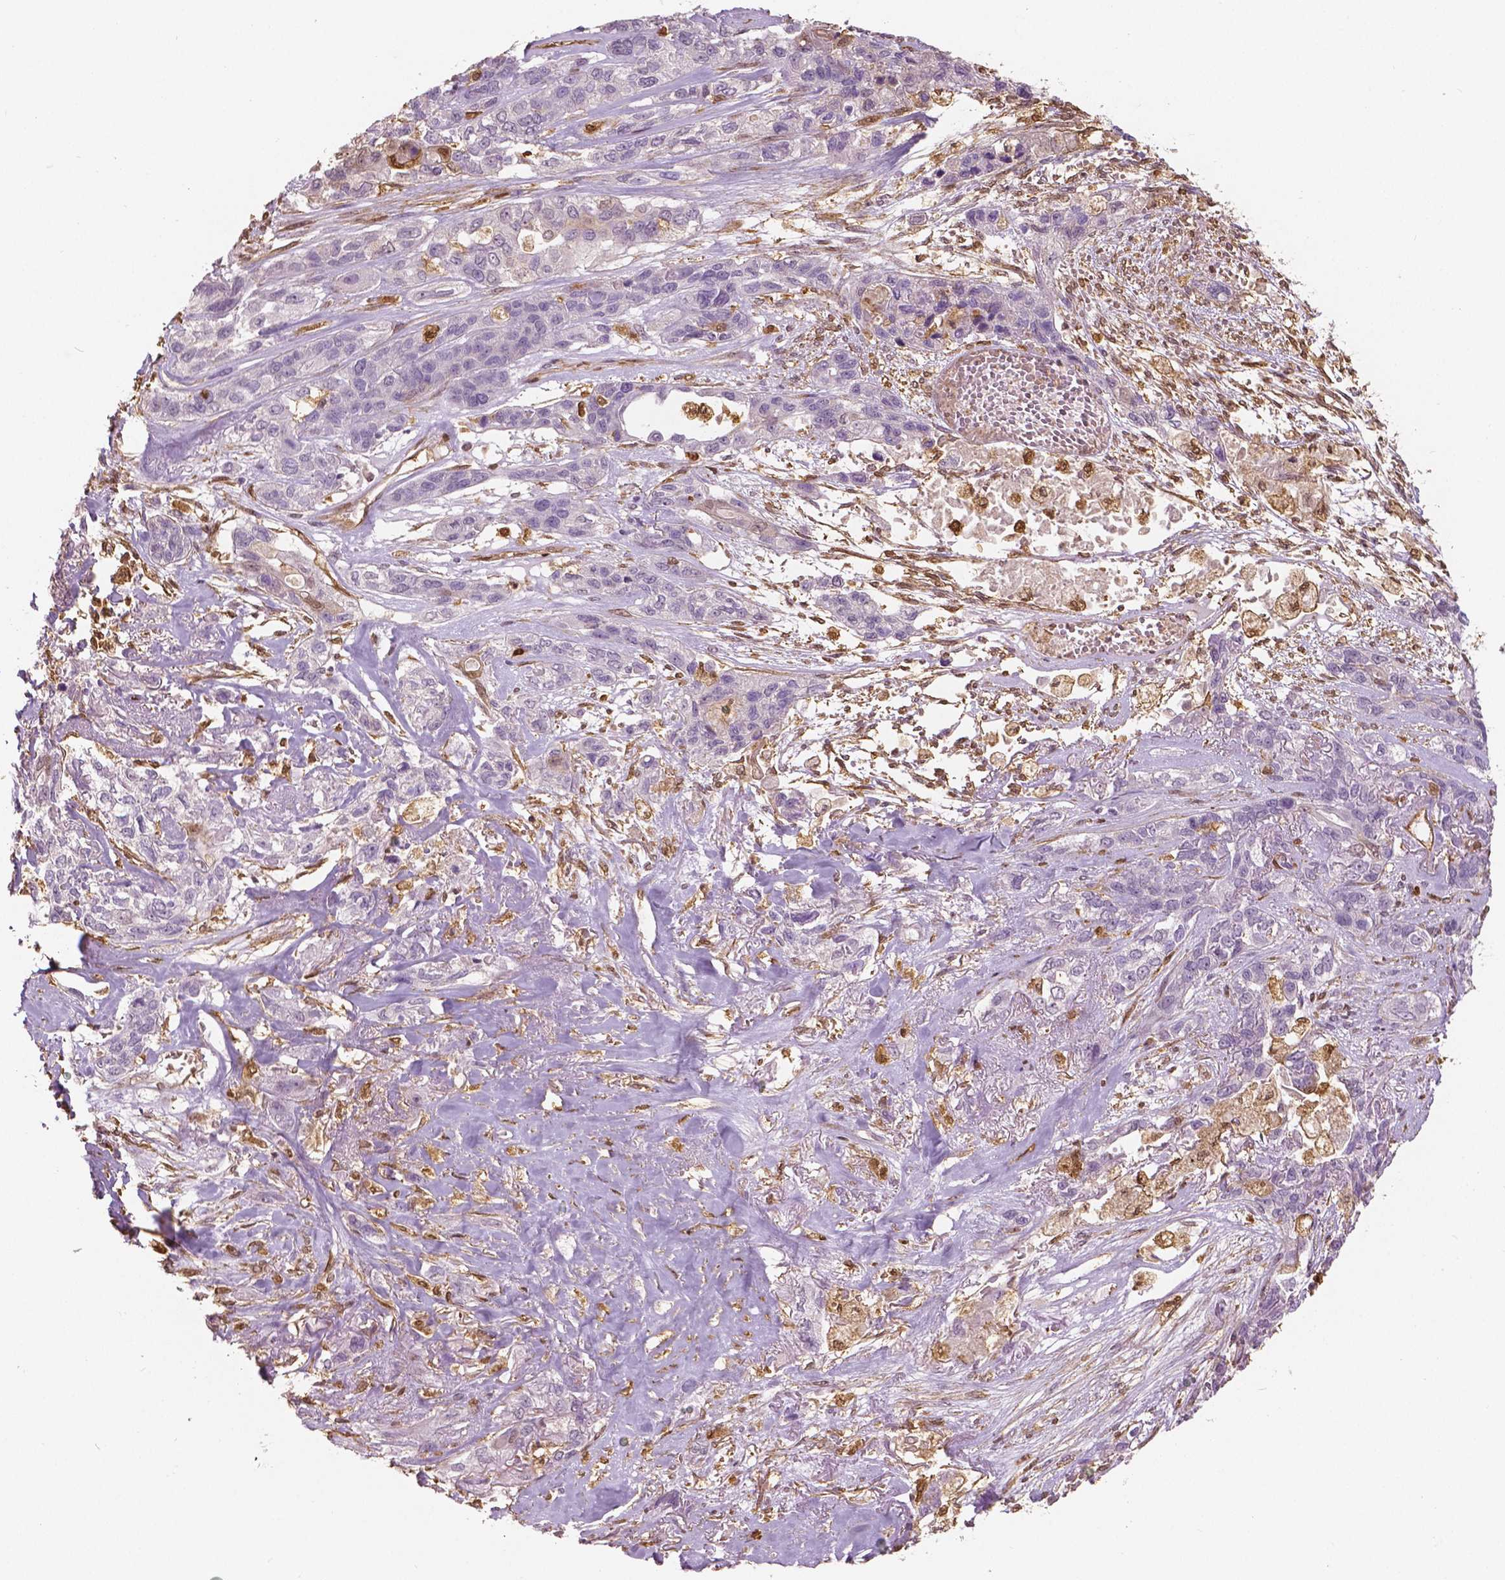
{"staining": {"intensity": "negative", "quantity": "none", "location": "none"}, "tissue": "lung cancer", "cell_type": "Tumor cells", "image_type": "cancer", "snomed": [{"axis": "morphology", "description": "Squamous cell carcinoma, NOS"}, {"axis": "topography", "description": "Lung"}], "caption": "There is no significant staining in tumor cells of lung cancer (squamous cell carcinoma).", "gene": "S100A4", "patient": {"sex": "female", "age": 70}}